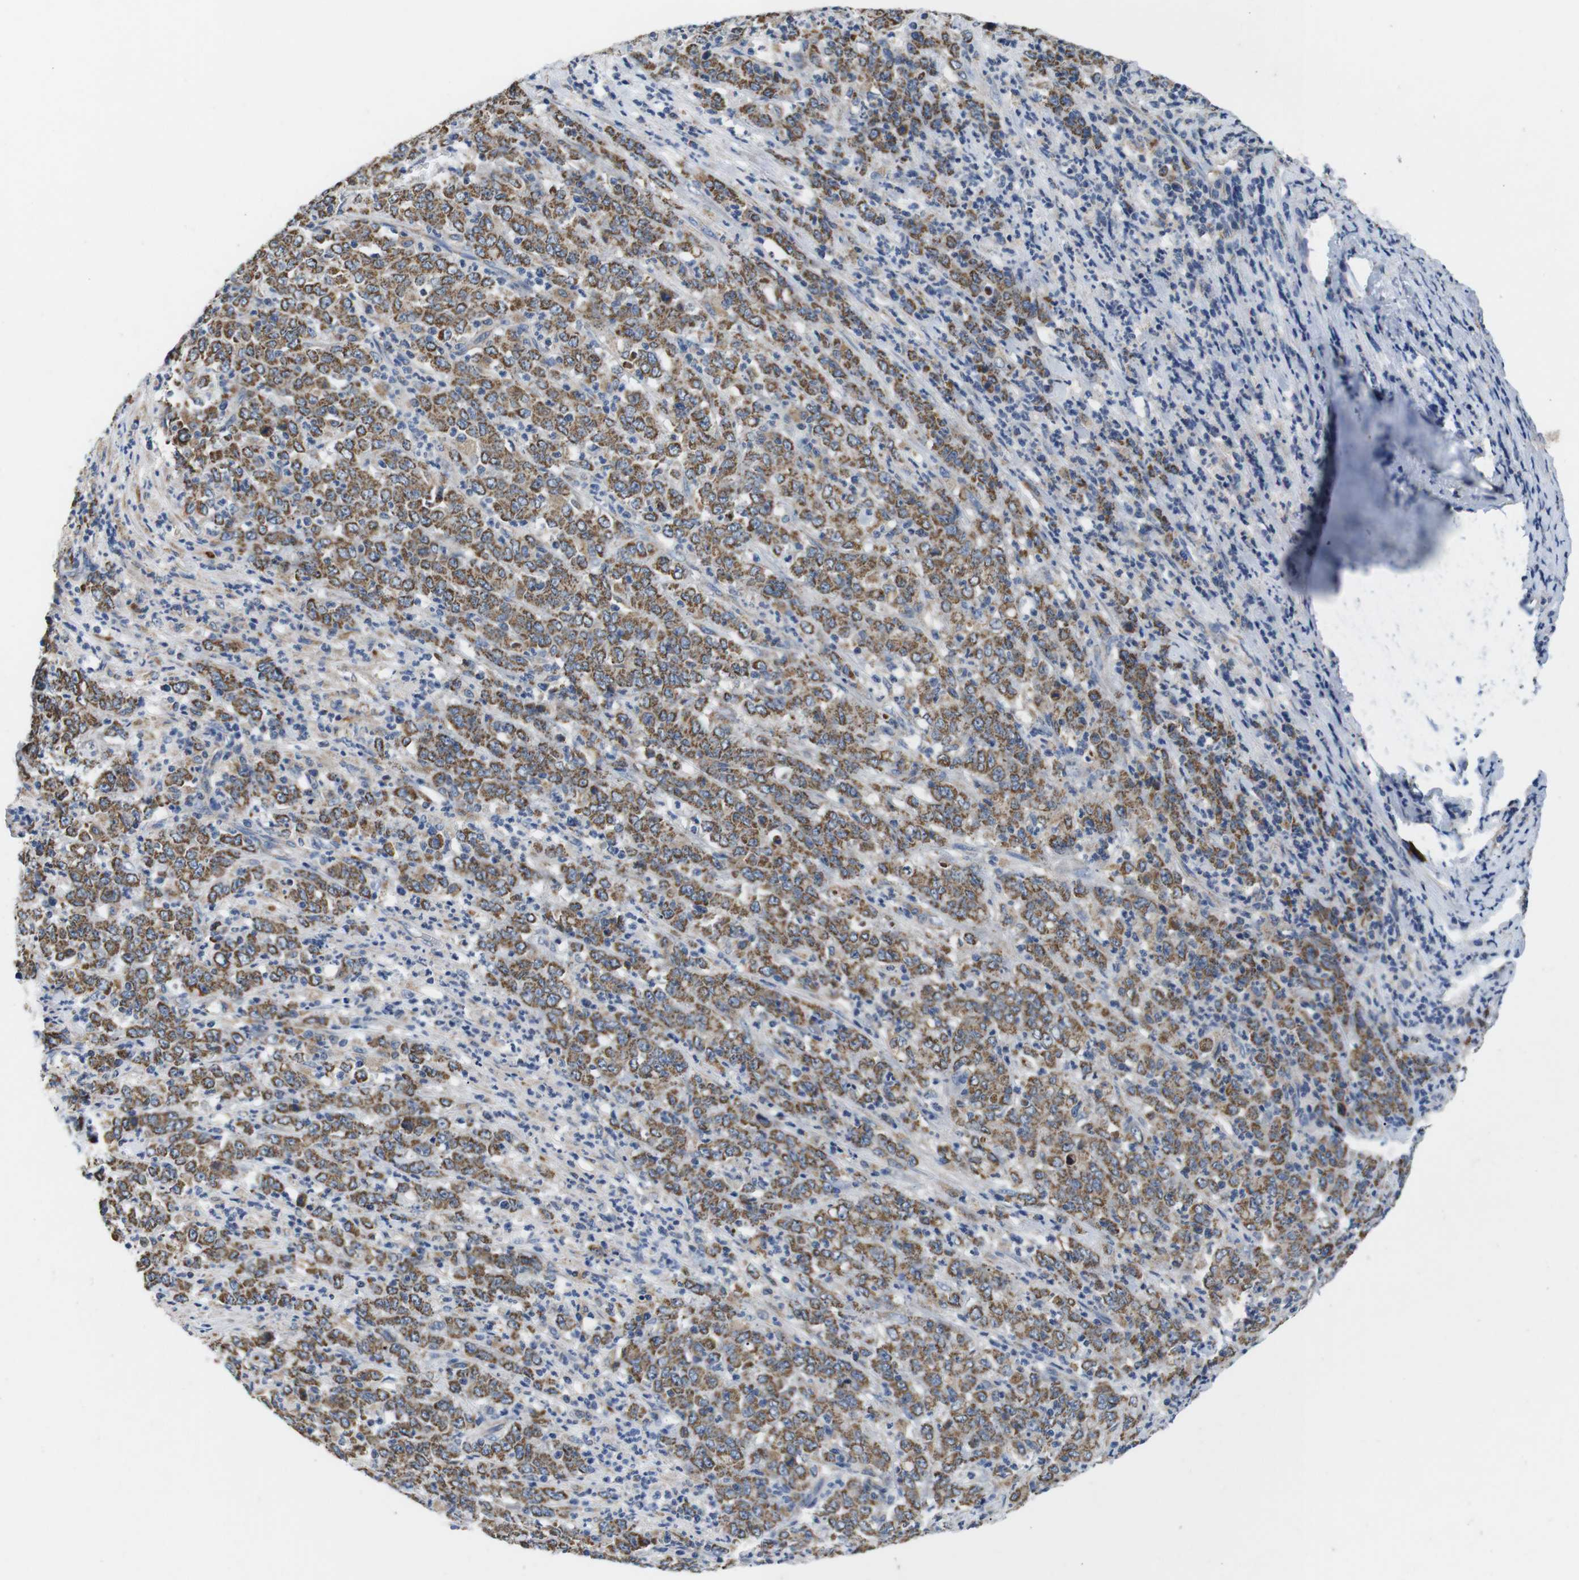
{"staining": {"intensity": "moderate", "quantity": ">75%", "location": "cytoplasmic/membranous"}, "tissue": "stomach cancer", "cell_type": "Tumor cells", "image_type": "cancer", "snomed": [{"axis": "morphology", "description": "Adenocarcinoma, NOS"}, {"axis": "topography", "description": "Stomach, lower"}], "caption": "Approximately >75% of tumor cells in stomach adenocarcinoma show moderate cytoplasmic/membranous protein staining as visualized by brown immunohistochemical staining.", "gene": "F2RL1", "patient": {"sex": "female", "age": 71}}